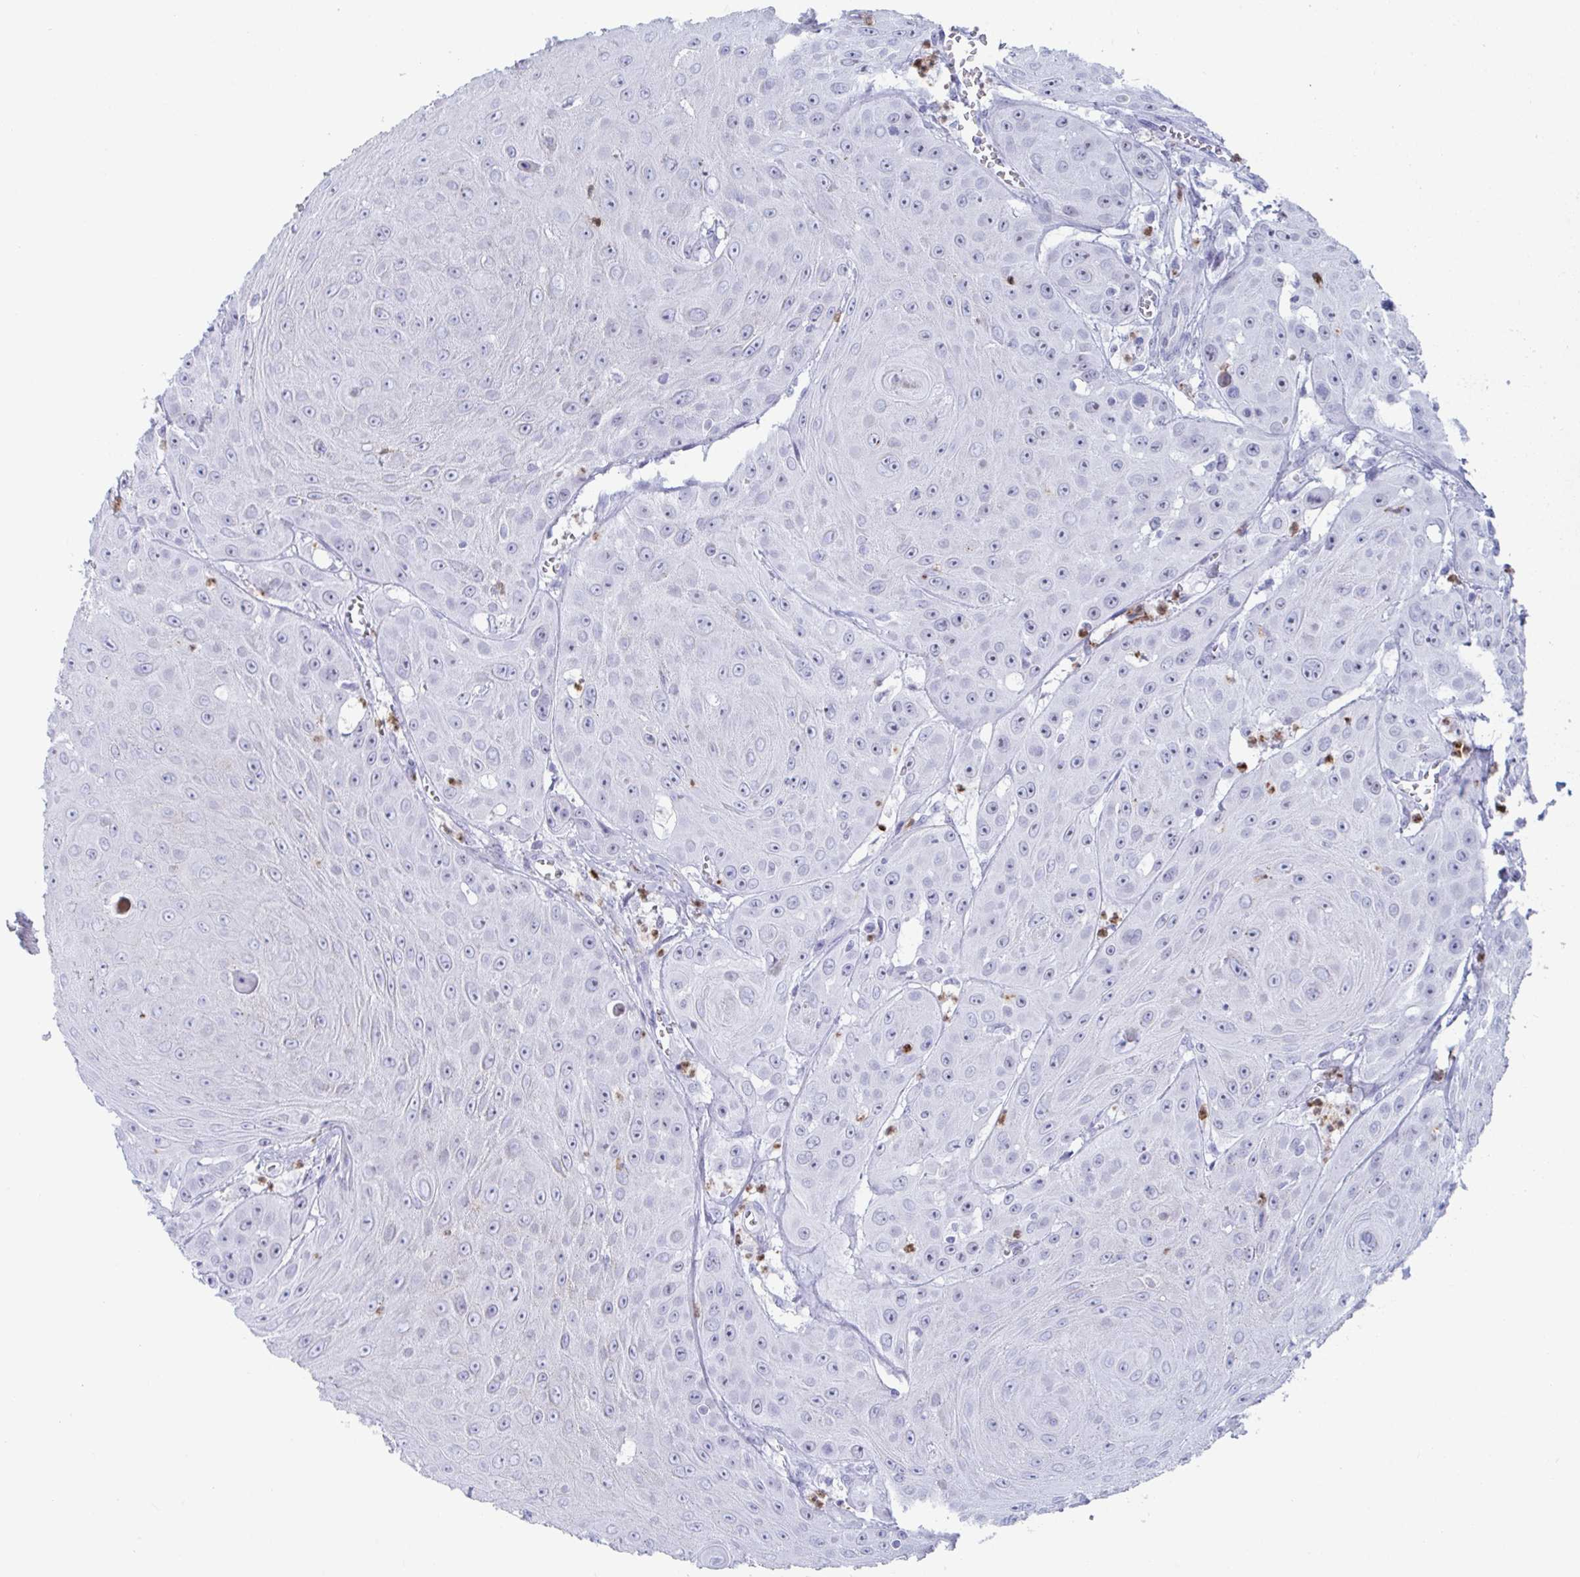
{"staining": {"intensity": "negative", "quantity": "none", "location": "none"}, "tissue": "head and neck cancer", "cell_type": "Tumor cells", "image_type": "cancer", "snomed": [{"axis": "morphology", "description": "Squamous cell carcinoma, NOS"}, {"axis": "topography", "description": "Oral tissue"}, {"axis": "topography", "description": "Head-Neck"}], "caption": "Immunohistochemistry of human squamous cell carcinoma (head and neck) displays no positivity in tumor cells.", "gene": "CYP4F11", "patient": {"sex": "male", "age": 81}}